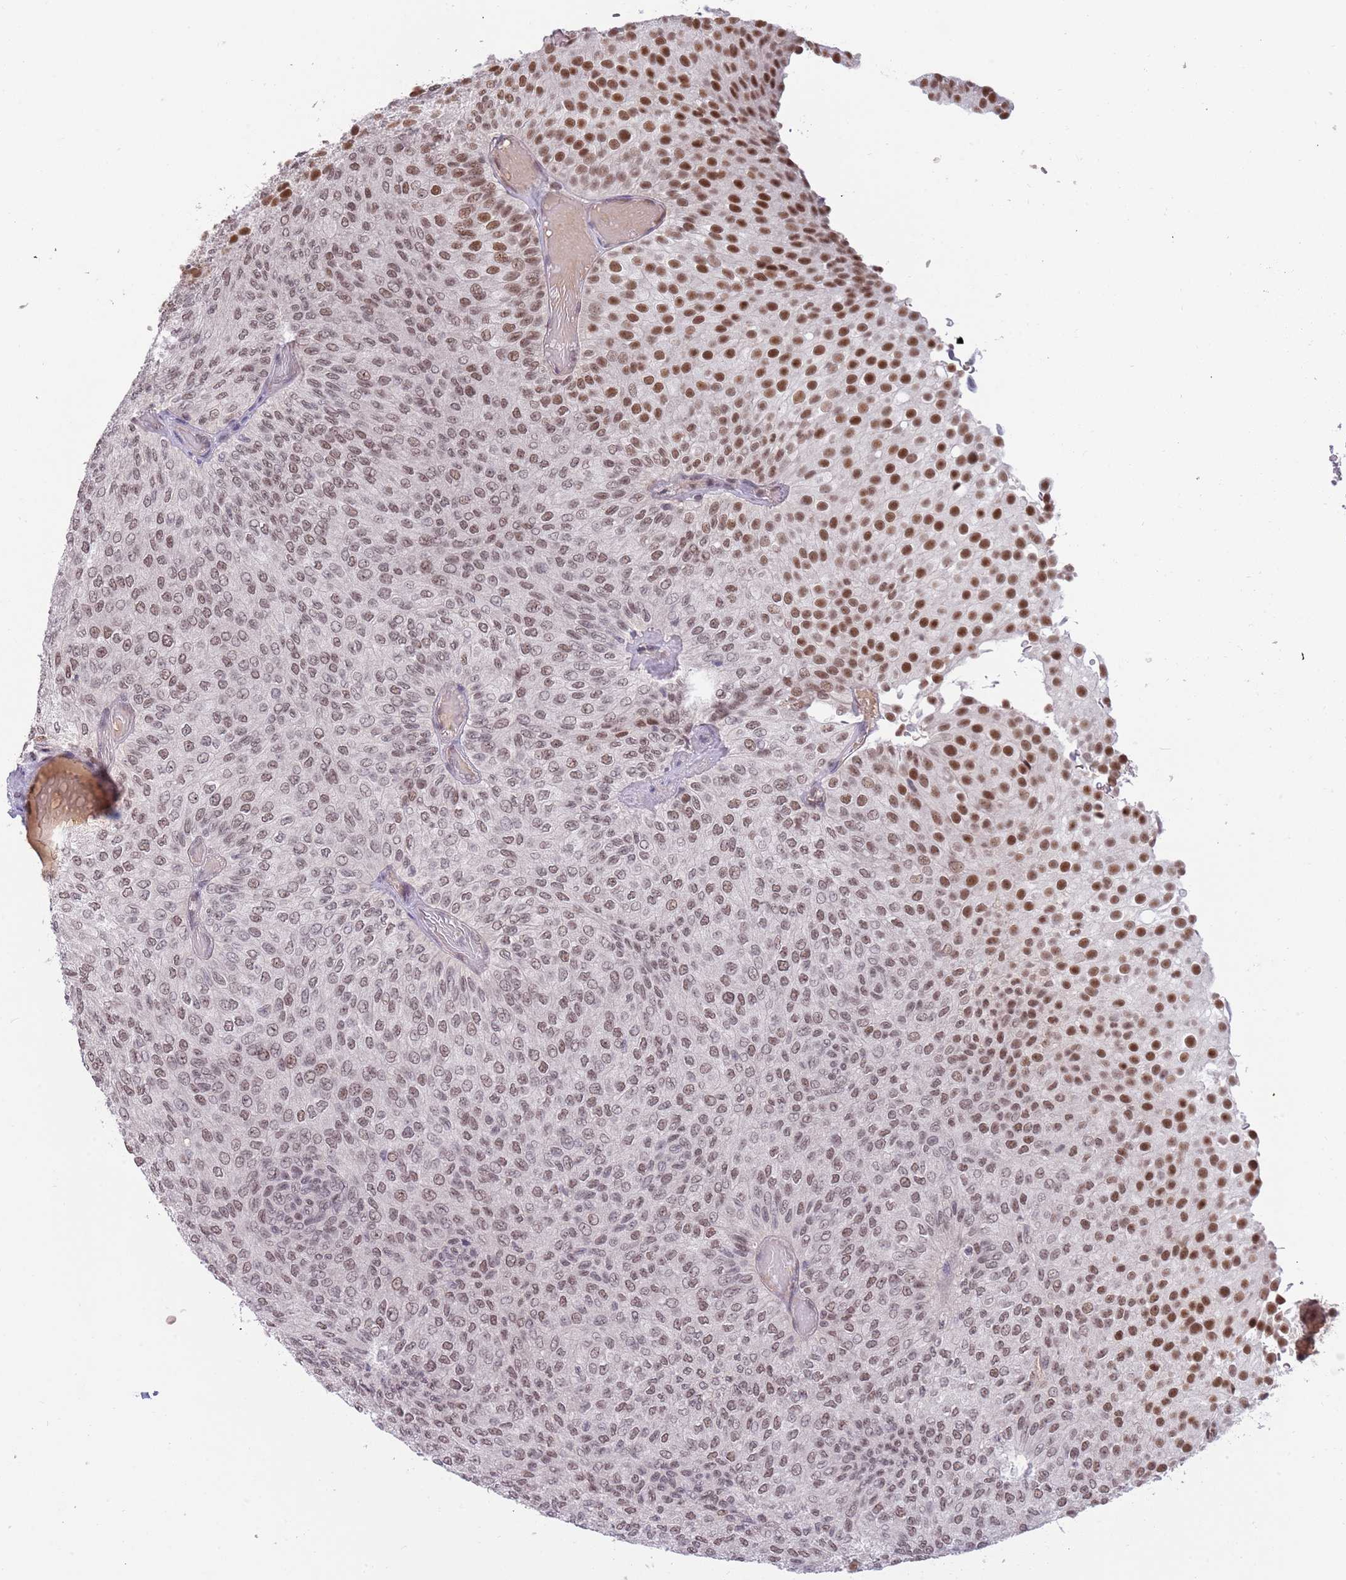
{"staining": {"intensity": "moderate", "quantity": ">75%", "location": "nuclear"}, "tissue": "urothelial cancer", "cell_type": "Tumor cells", "image_type": "cancer", "snomed": [{"axis": "morphology", "description": "Urothelial carcinoma, Low grade"}, {"axis": "topography", "description": "Urinary bladder"}], "caption": "Human urothelial cancer stained with a brown dye shows moderate nuclear positive expression in about >75% of tumor cells.", "gene": "ZBTB7A", "patient": {"sex": "male", "age": 78}}